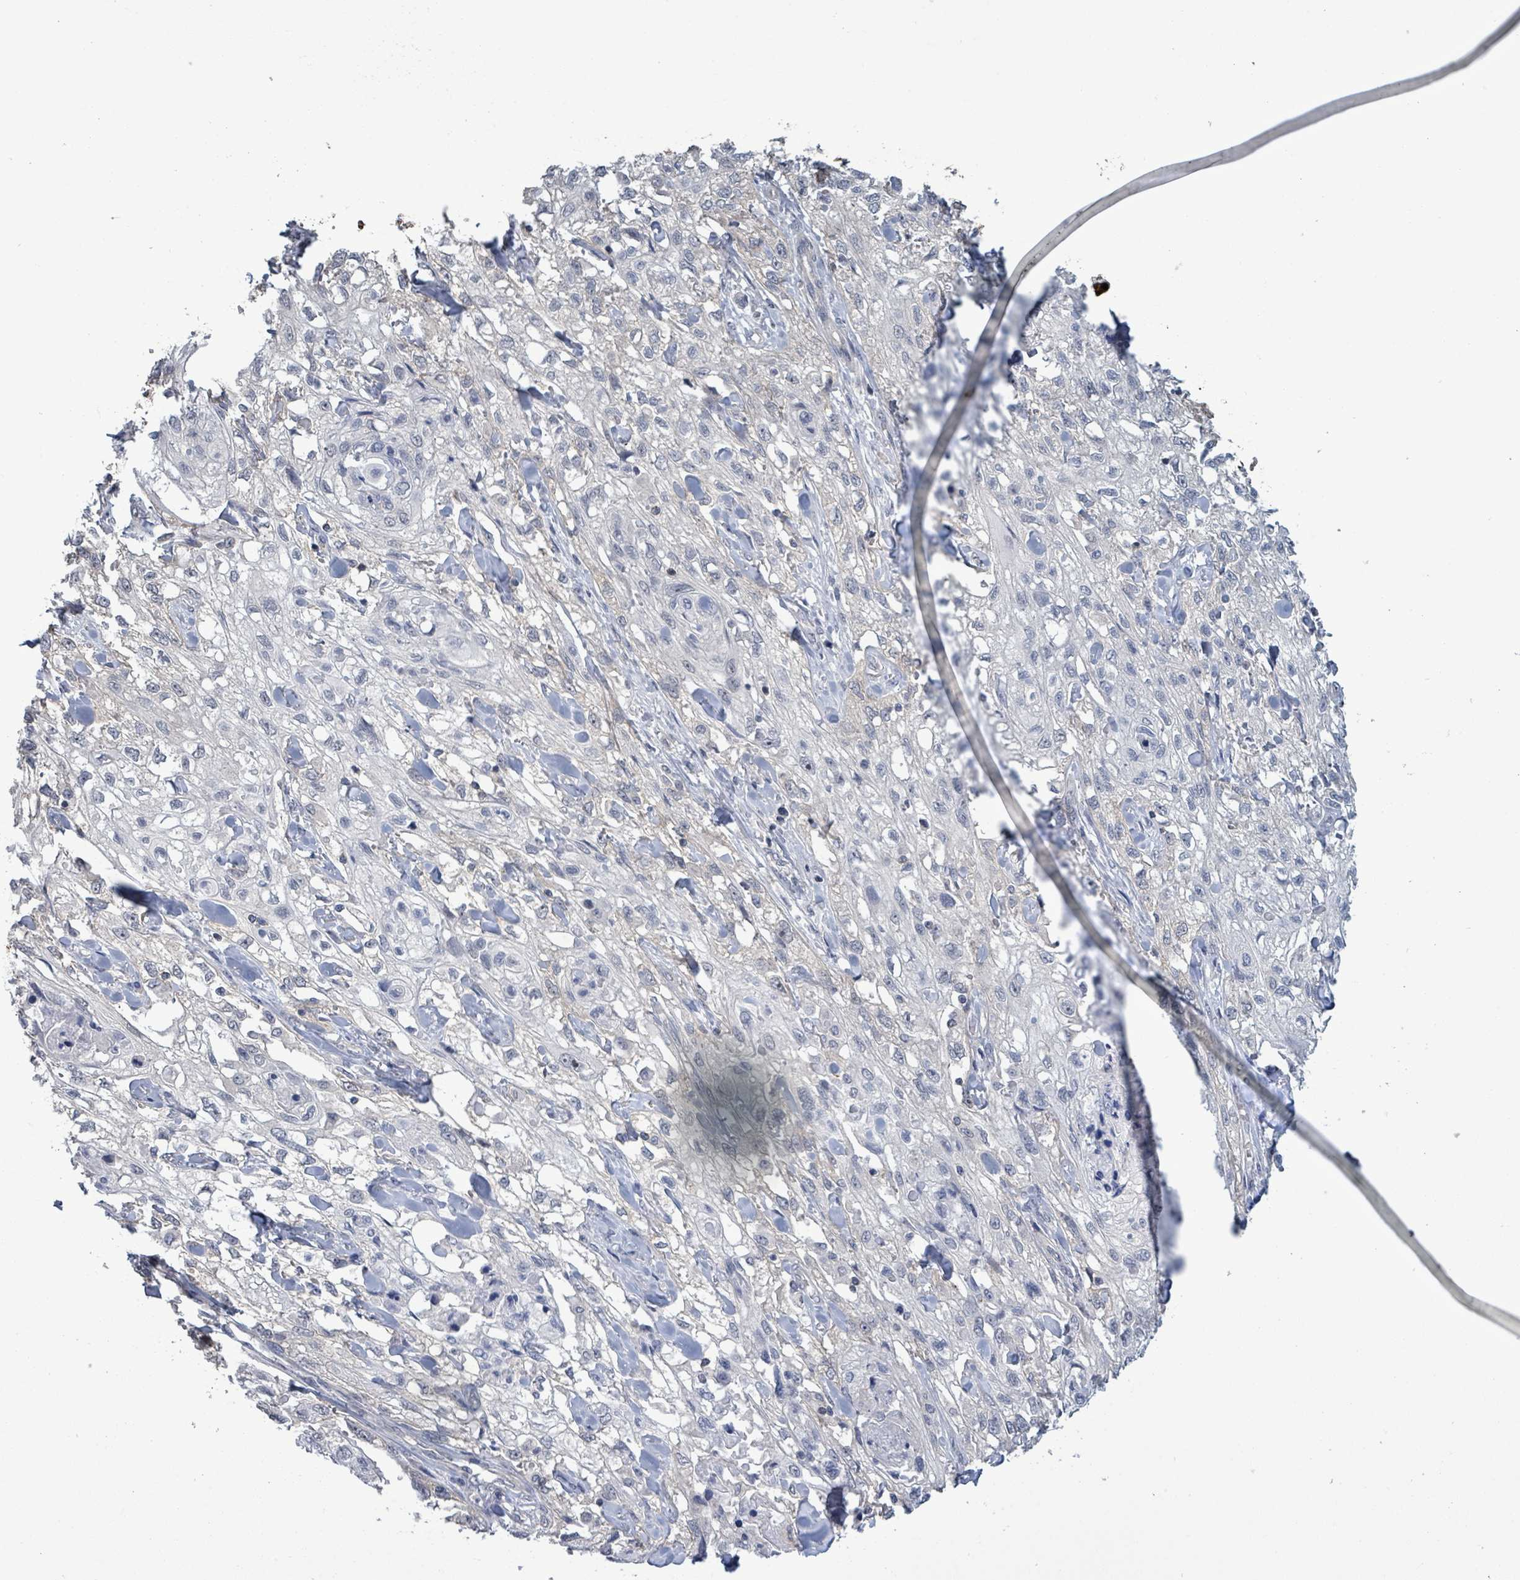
{"staining": {"intensity": "negative", "quantity": "none", "location": "none"}, "tissue": "skin cancer", "cell_type": "Tumor cells", "image_type": "cancer", "snomed": [{"axis": "morphology", "description": "Squamous cell carcinoma, NOS"}, {"axis": "topography", "description": "Skin"}, {"axis": "topography", "description": "Vulva"}], "caption": "An image of human skin squamous cell carcinoma is negative for staining in tumor cells.", "gene": "AMMECR1", "patient": {"sex": "female", "age": 86}}